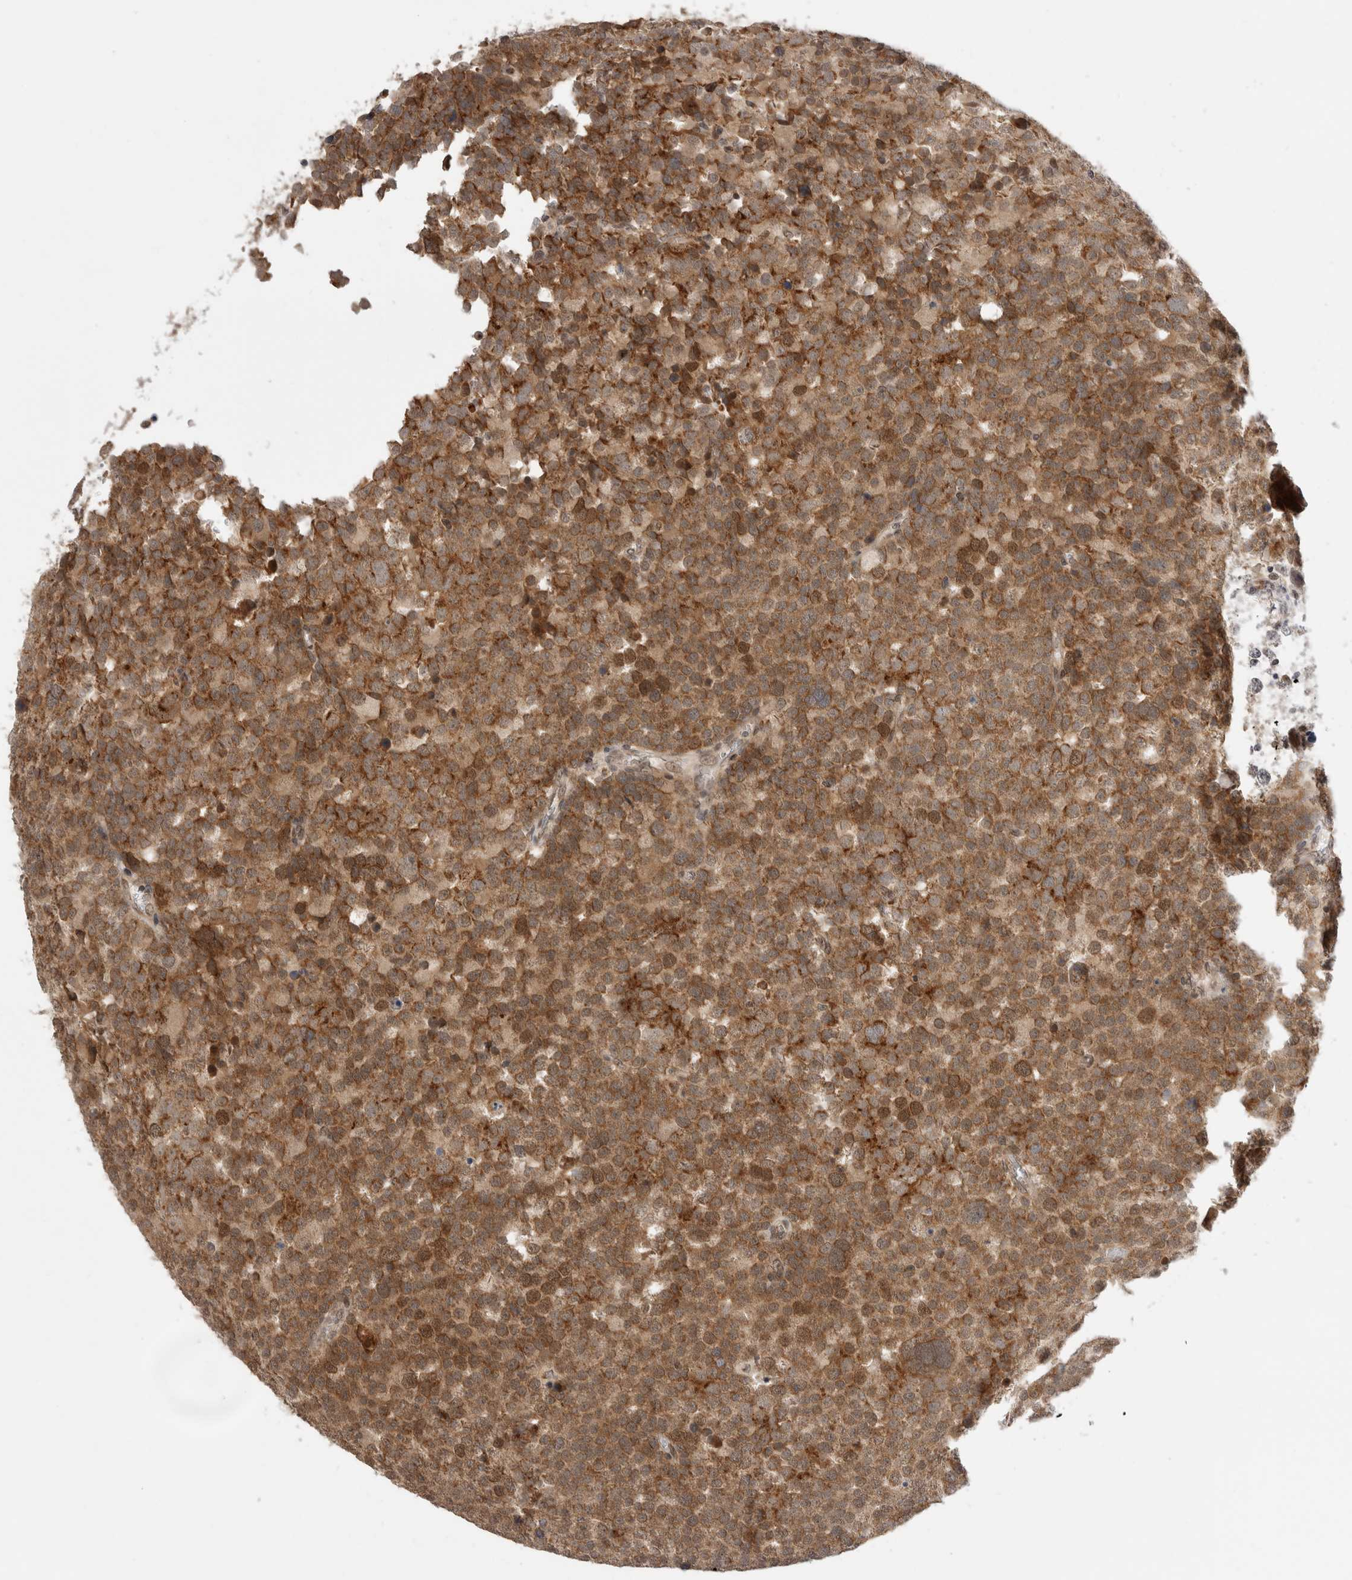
{"staining": {"intensity": "moderate", "quantity": ">75%", "location": "cytoplasmic/membranous,nuclear"}, "tissue": "testis cancer", "cell_type": "Tumor cells", "image_type": "cancer", "snomed": [{"axis": "morphology", "description": "Seminoma, NOS"}, {"axis": "topography", "description": "Testis"}], "caption": "A brown stain shows moderate cytoplasmic/membranous and nuclear staining of a protein in human testis cancer tumor cells. The staining was performed using DAB, with brown indicating positive protein expression. Nuclei are stained blue with hematoxylin.", "gene": "TMEM65", "patient": {"sex": "male", "age": 71}}